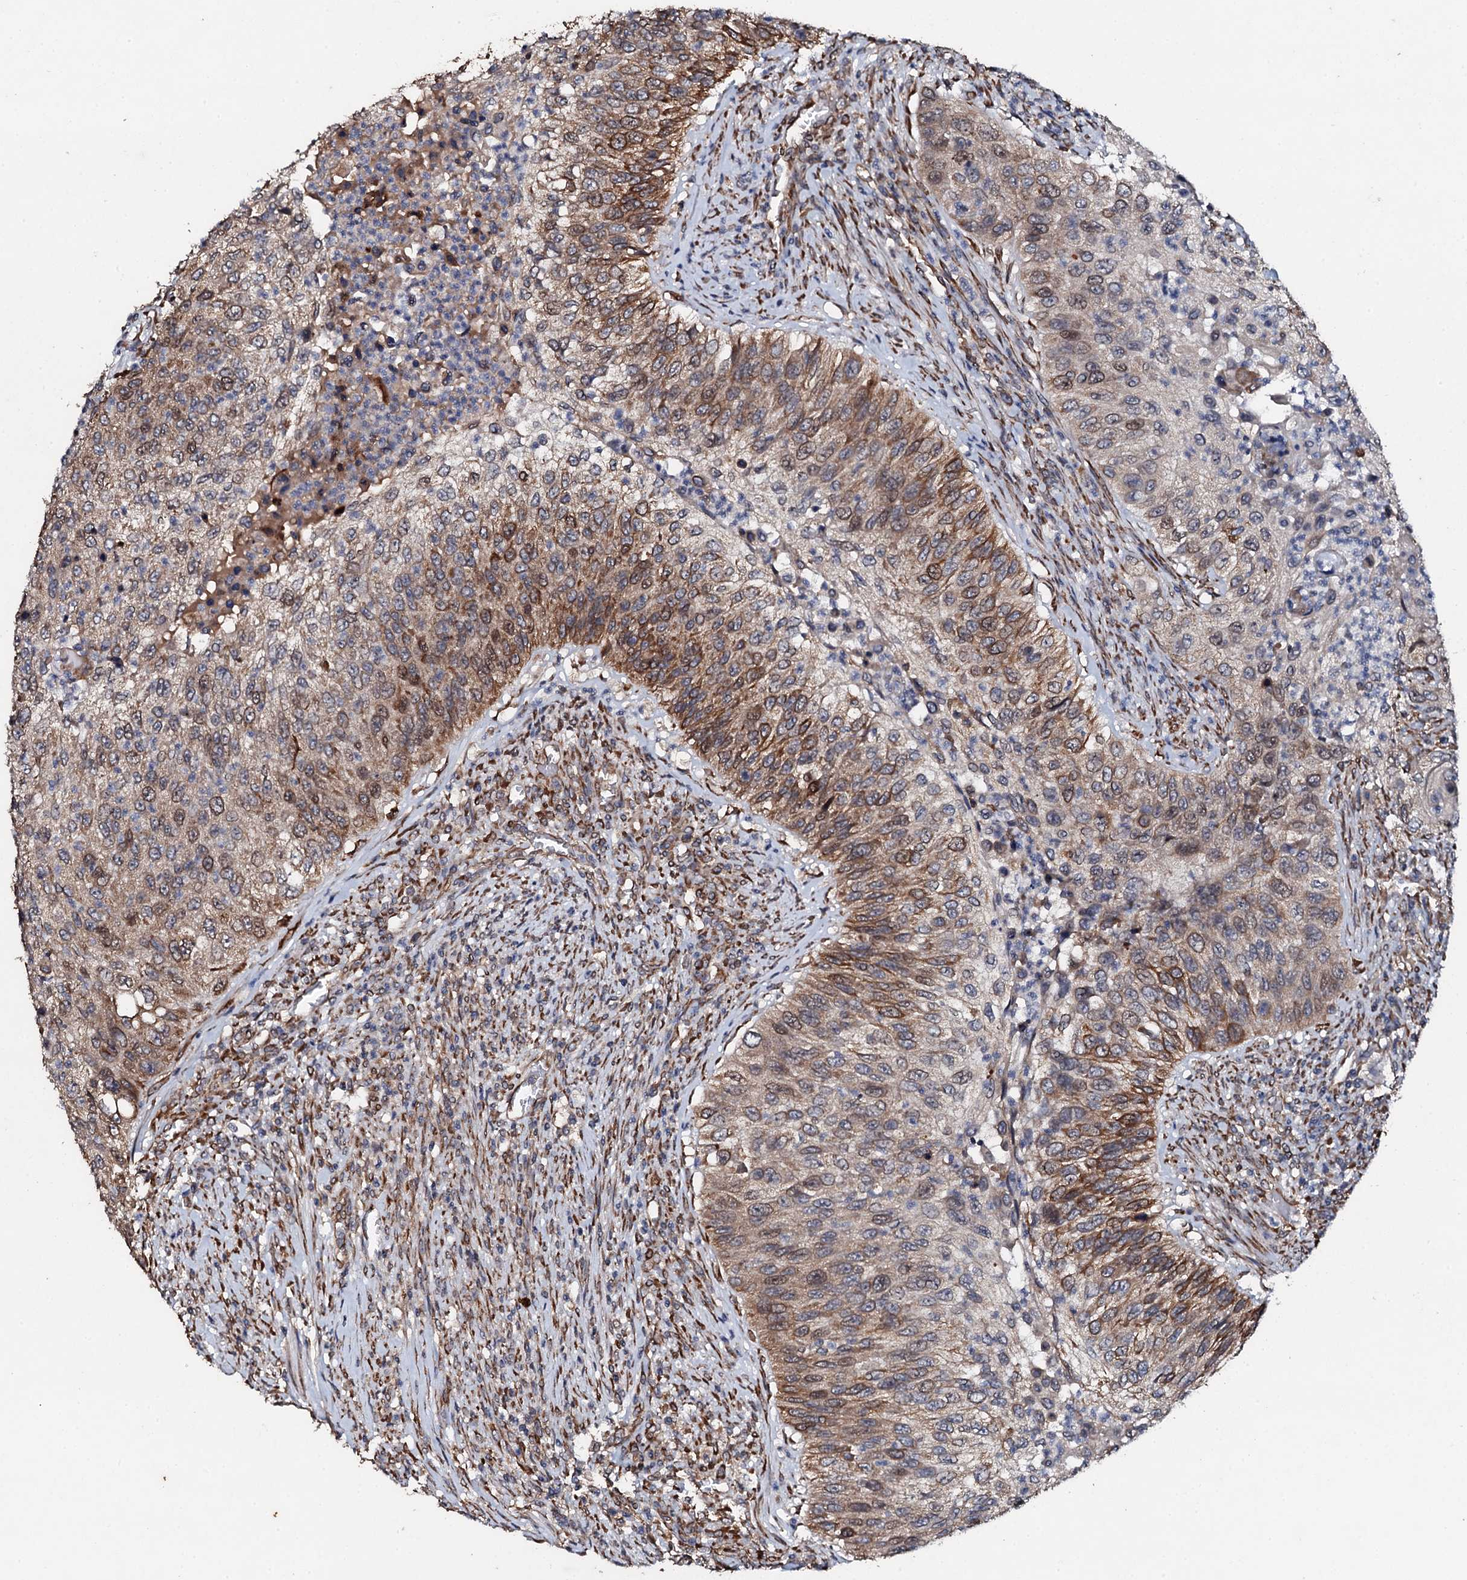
{"staining": {"intensity": "moderate", "quantity": ">75%", "location": "cytoplasmic/membranous,nuclear"}, "tissue": "urothelial cancer", "cell_type": "Tumor cells", "image_type": "cancer", "snomed": [{"axis": "morphology", "description": "Urothelial carcinoma, High grade"}, {"axis": "topography", "description": "Urinary bladder"}], "caption": "Moderate cytoplasmic/membranous and nuclear expression is appreciated in about >75% of tumor cells in urothelial cancer. Nuclei are stained in blue.", "gene": "ADAMTS10", "patient": {"sex": "female", "age": 60}}